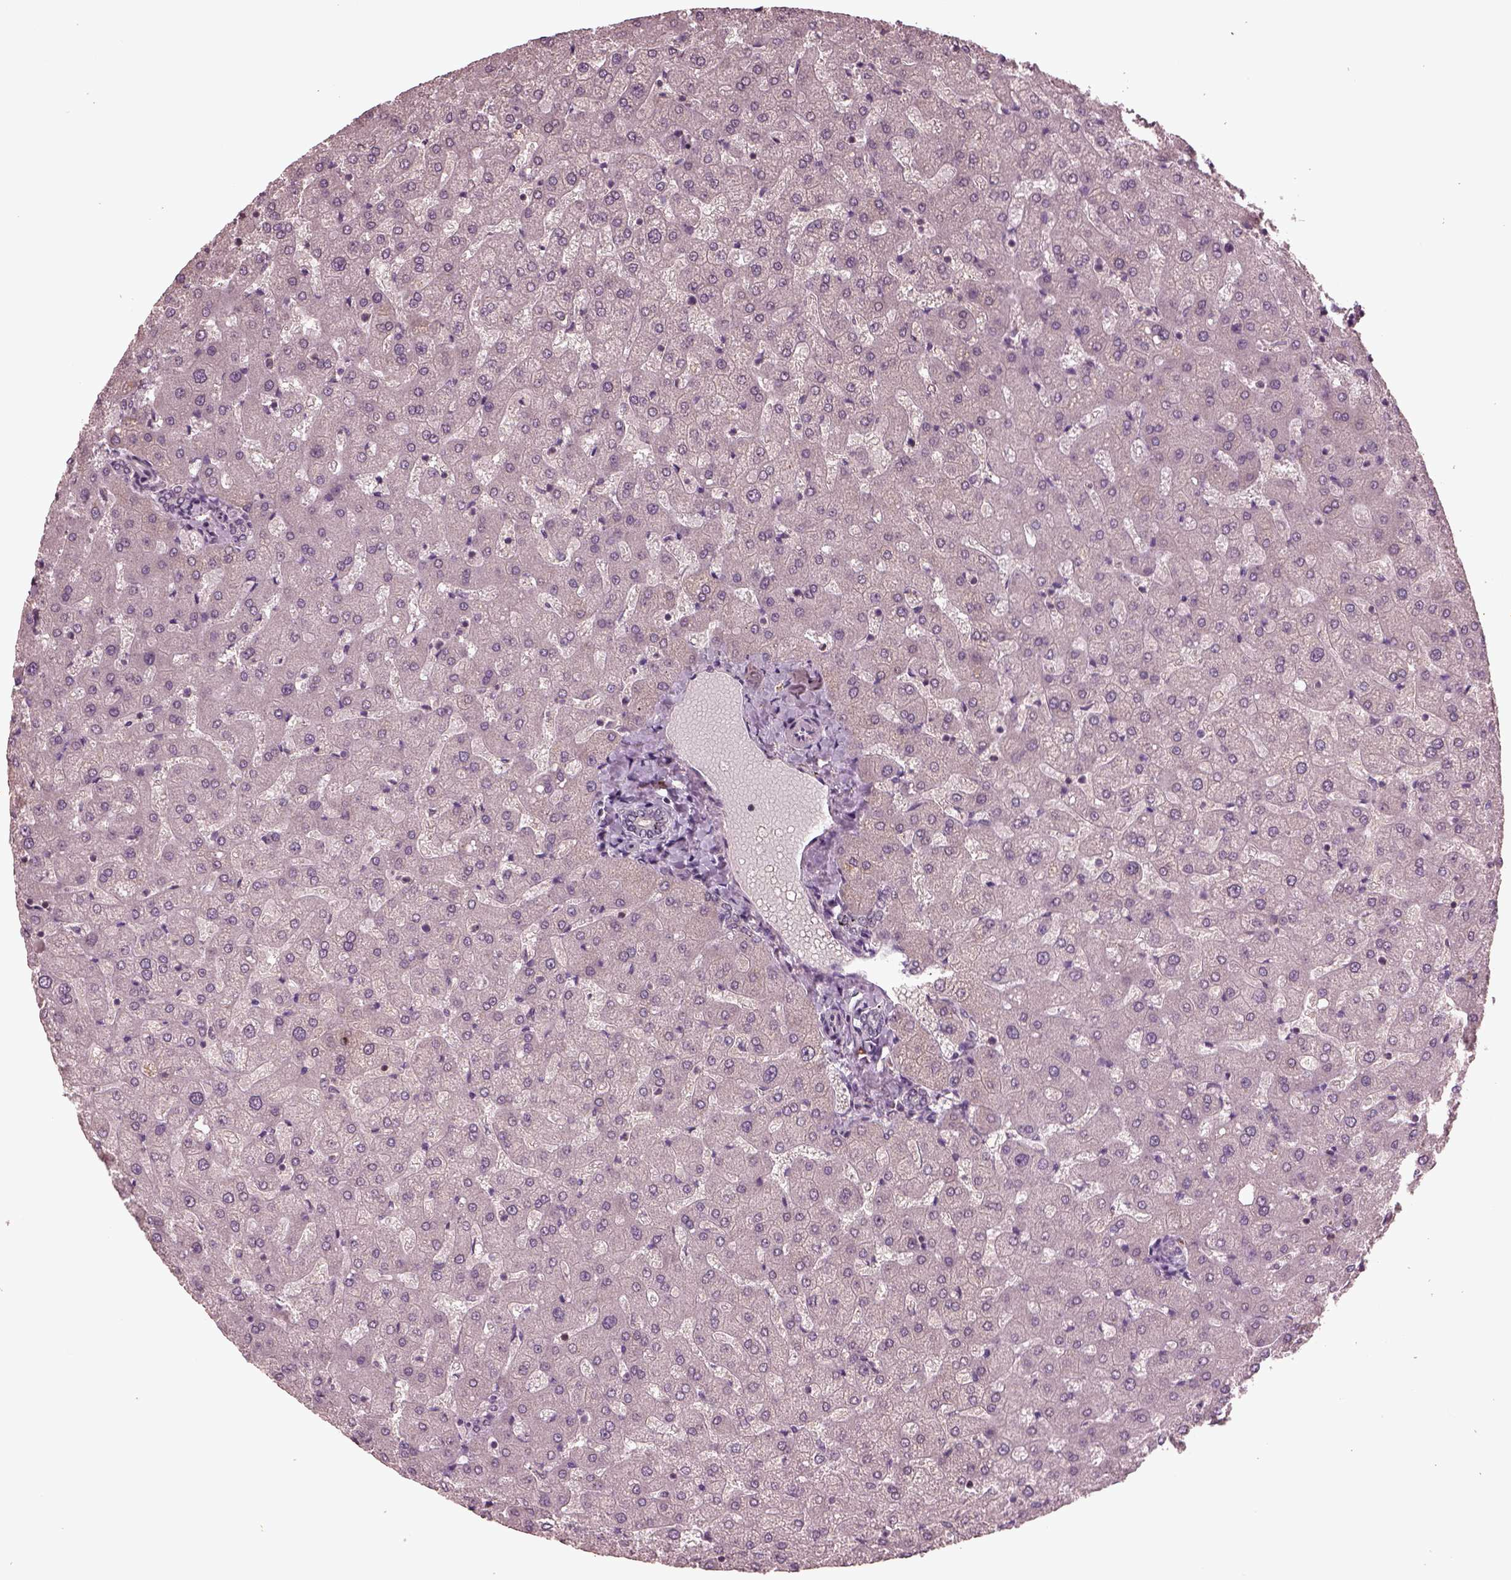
{"staining": {"intensity": "negative", "quantity": "none", "location": "none"}, "tissue": "liver", "cell_type": "Cholangiocytes", "image_type": "normal", "snomed": [{"axis": "morphology", "description": "Normal tissue, NOS"}, {"axis": "topography", "description": "Liver"}], "caption": "Immunohistochemical staining of unremarkable liver demonstrates no significant positivity in cholangiocytes. (Stains: DAB (3,3'-diaminobenzidine) immunohistochemistry with hematoxylin counter stain, Microscopy: brightfield microscopy at high magnification).", "gene": "PTX4", "patient": {"sex": "female", "age": 50}}